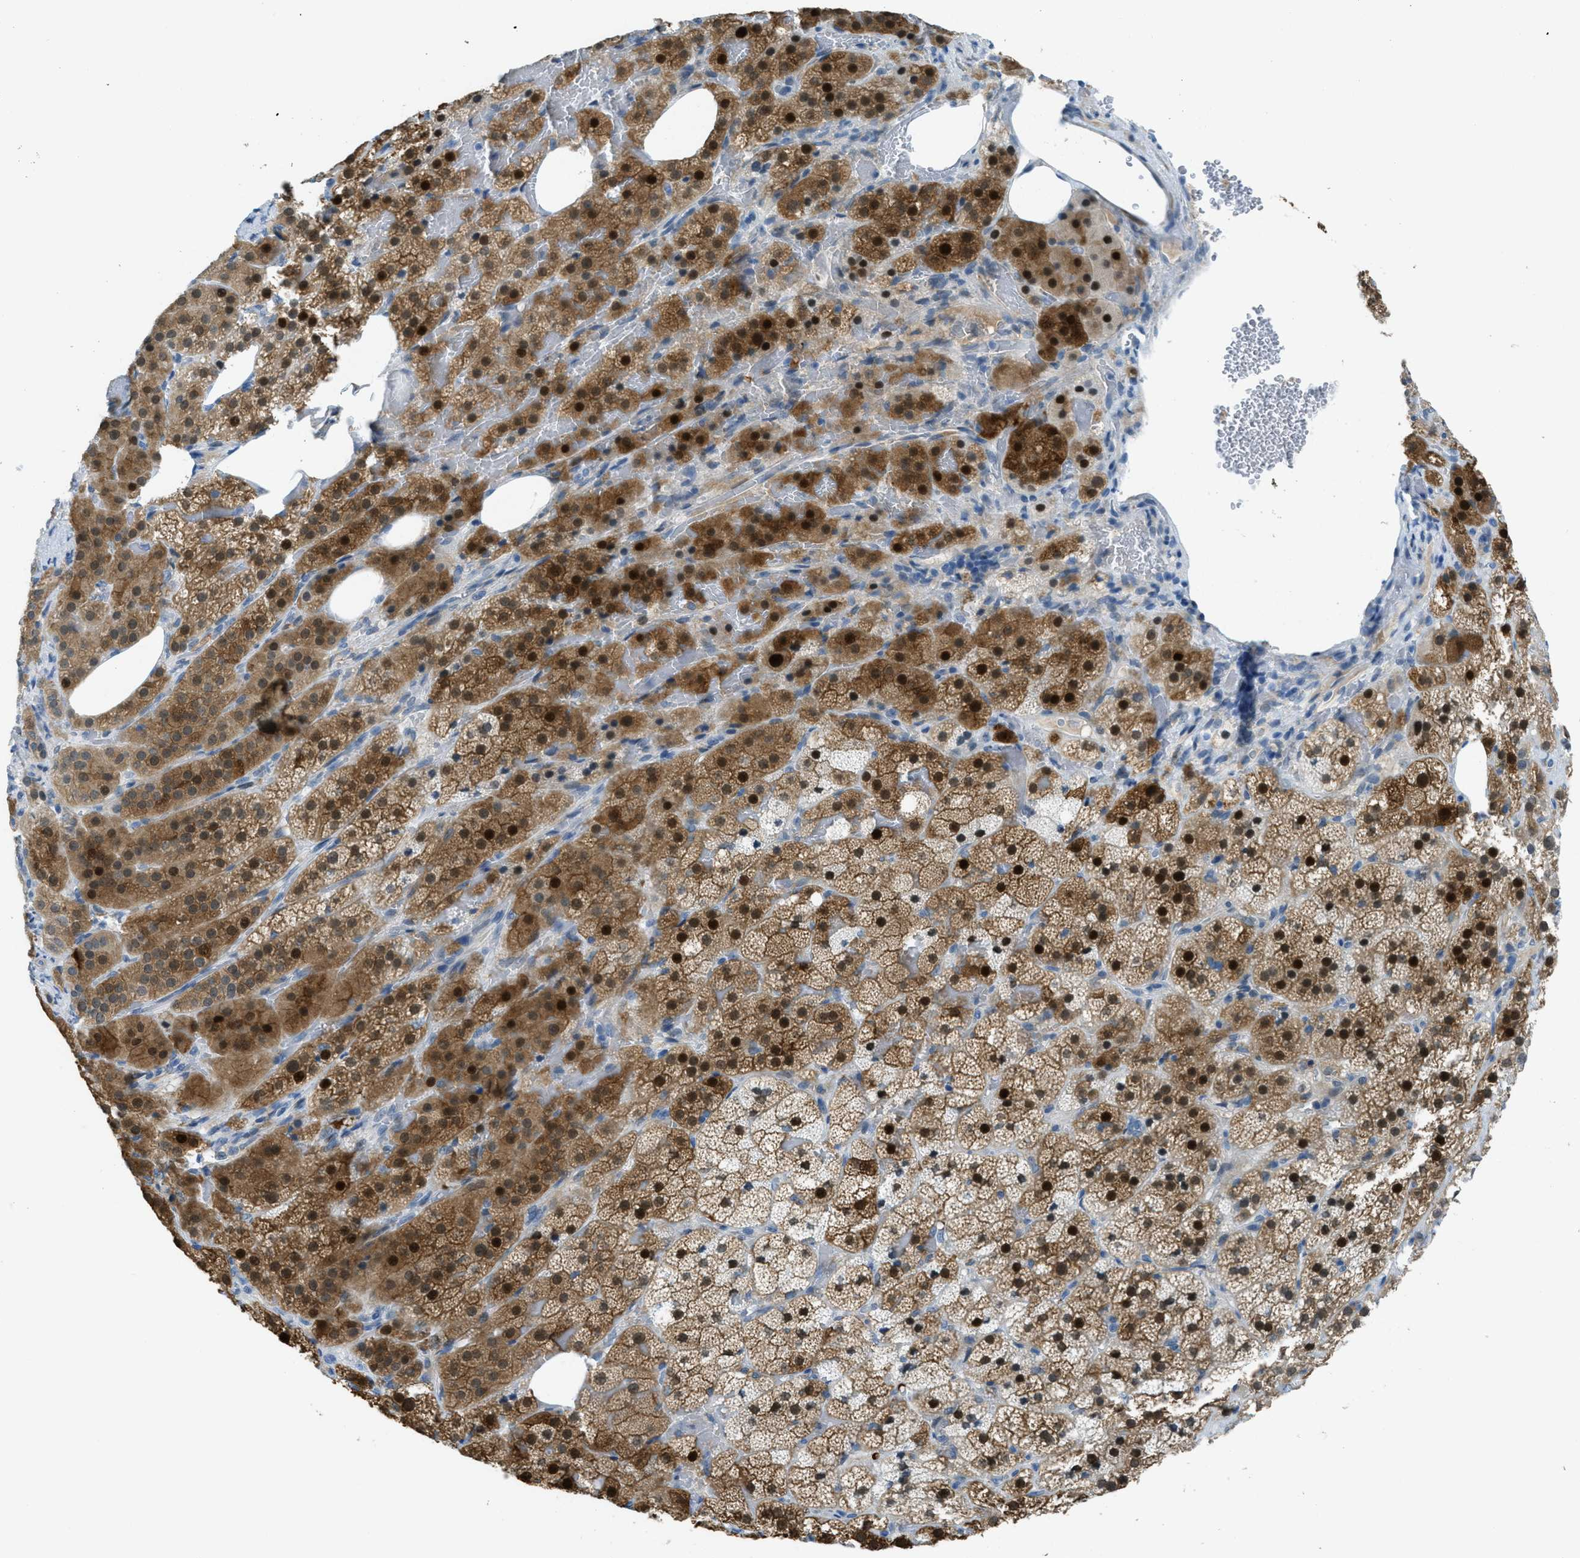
{"staining": {"intensity": "strong", "quantity": ">75%", "location": "cytoplasmic/membranous,nuclear"}, "tissue": "adrenal gland", "cell_type": "Glandular cells", "image_type": "normal", "snomed": [{"axis": "morphology", "description": "Normal tissue, NOS"}, {"axis": "topography", "description": "Adrenal gland"}], "caption": "Immunohistochemical staining of normal human adrenal gland shows >75% levels of strong cytoplasmic/membranous,nuclear protein positivity in about >75% of glandular cells. Using DAB (brown) and hematoxylin (blue) stains, captured at high magnification using brightfield microscopy.", "gene": "KLHL8", "patient": {"sex": "female", "age": 59}}